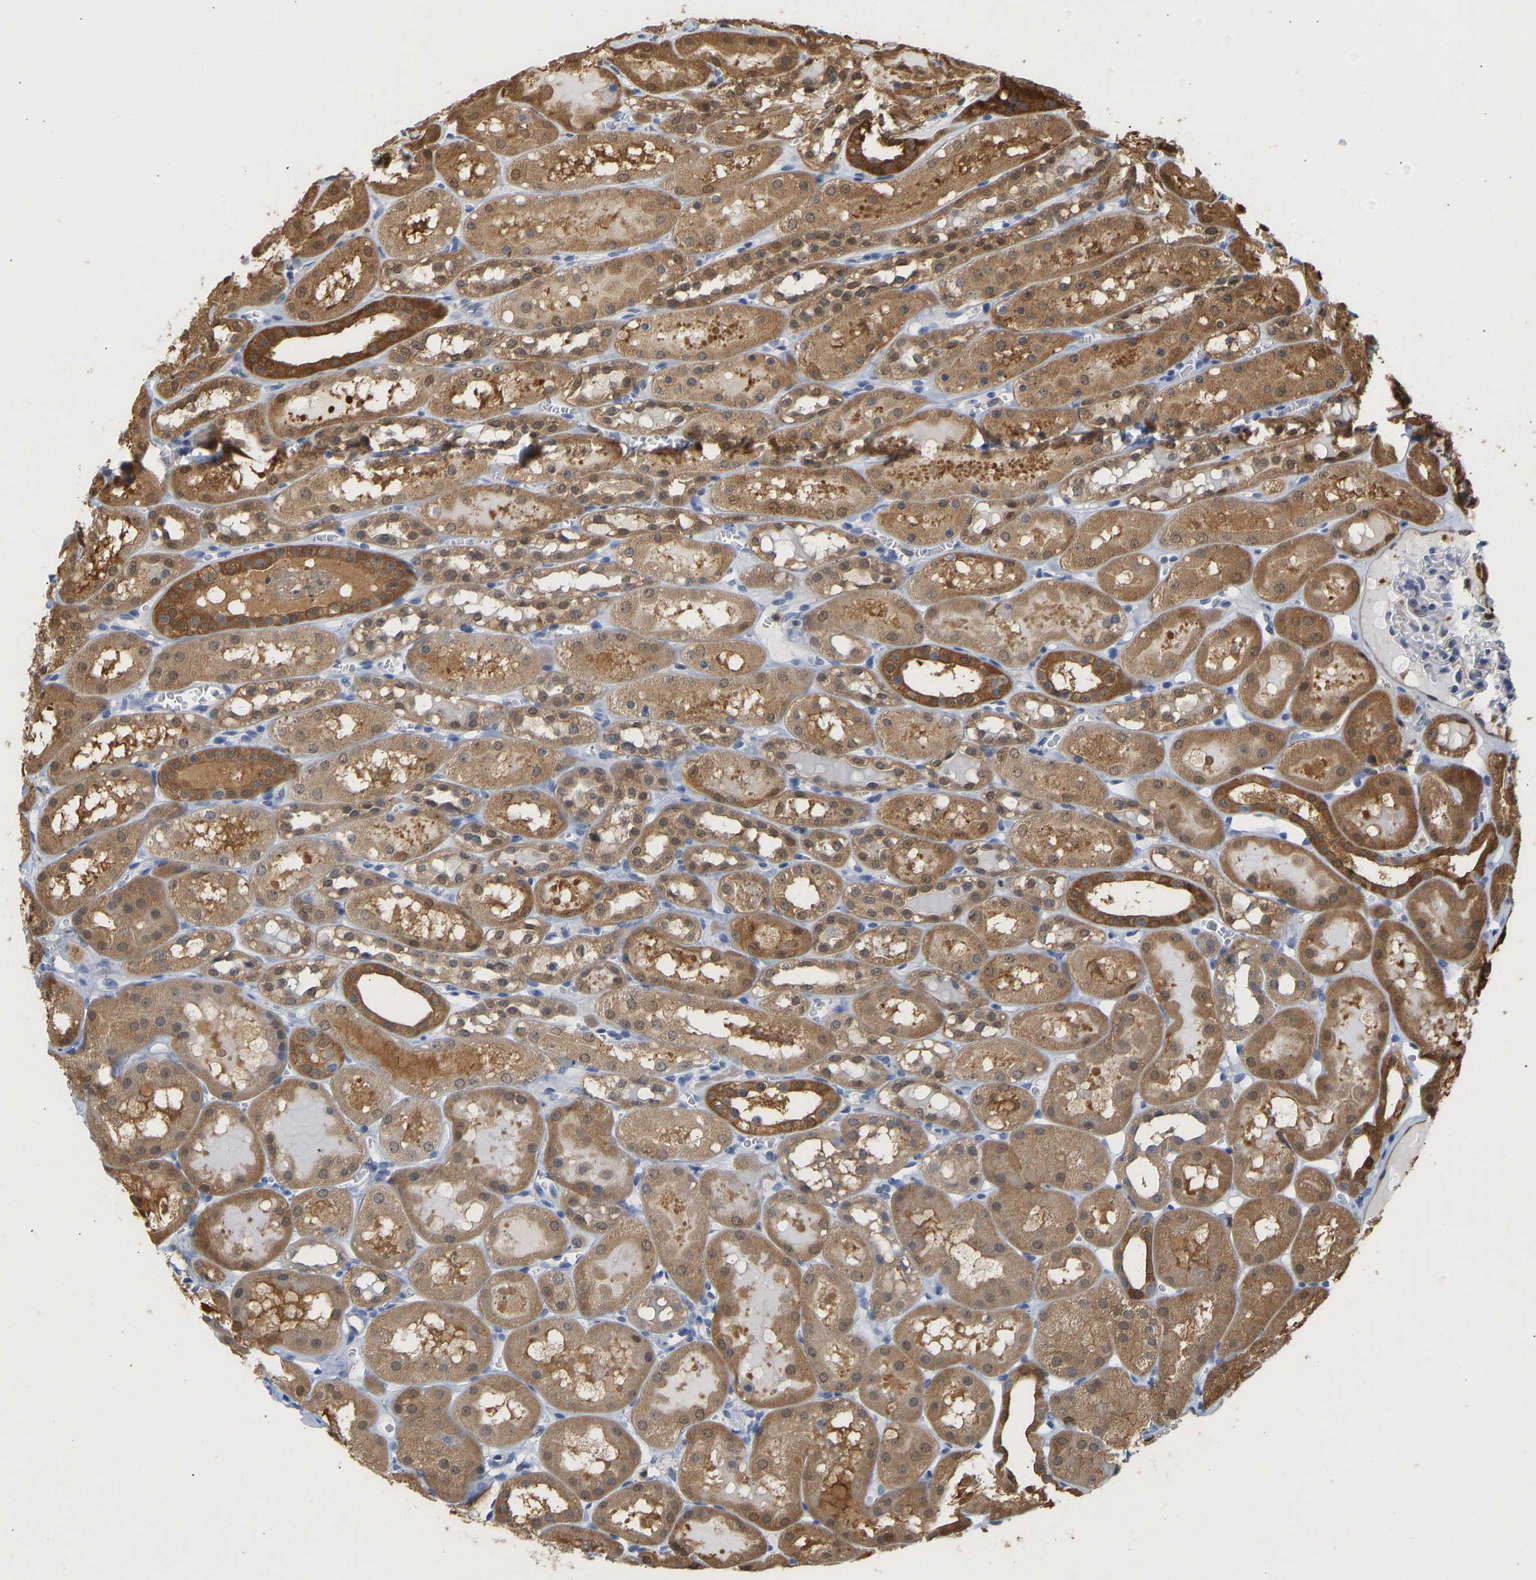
{"staining": {"intensity": "moderate", "quantity": "<25%", "location": "cytoplasmic/membranous"}, "tissue": "kidney", "cell_type": "Cells in glomeruli", "image_type": "normal", "snomed": [{"axis": "morphology", "description": "Normal tissue, NOS"}, {"axis": "topography", "description": "Kidney"}, {"axis": "topography", "description": "Urinary bladder"}], "caption": "Cells in glomeruli exhibit moderate cytoplasmic/membranous staining in about <25% of cells in unremarkable kidney.", "gene": "ENO1", "patient": {"sex": "male", "age": 16}}